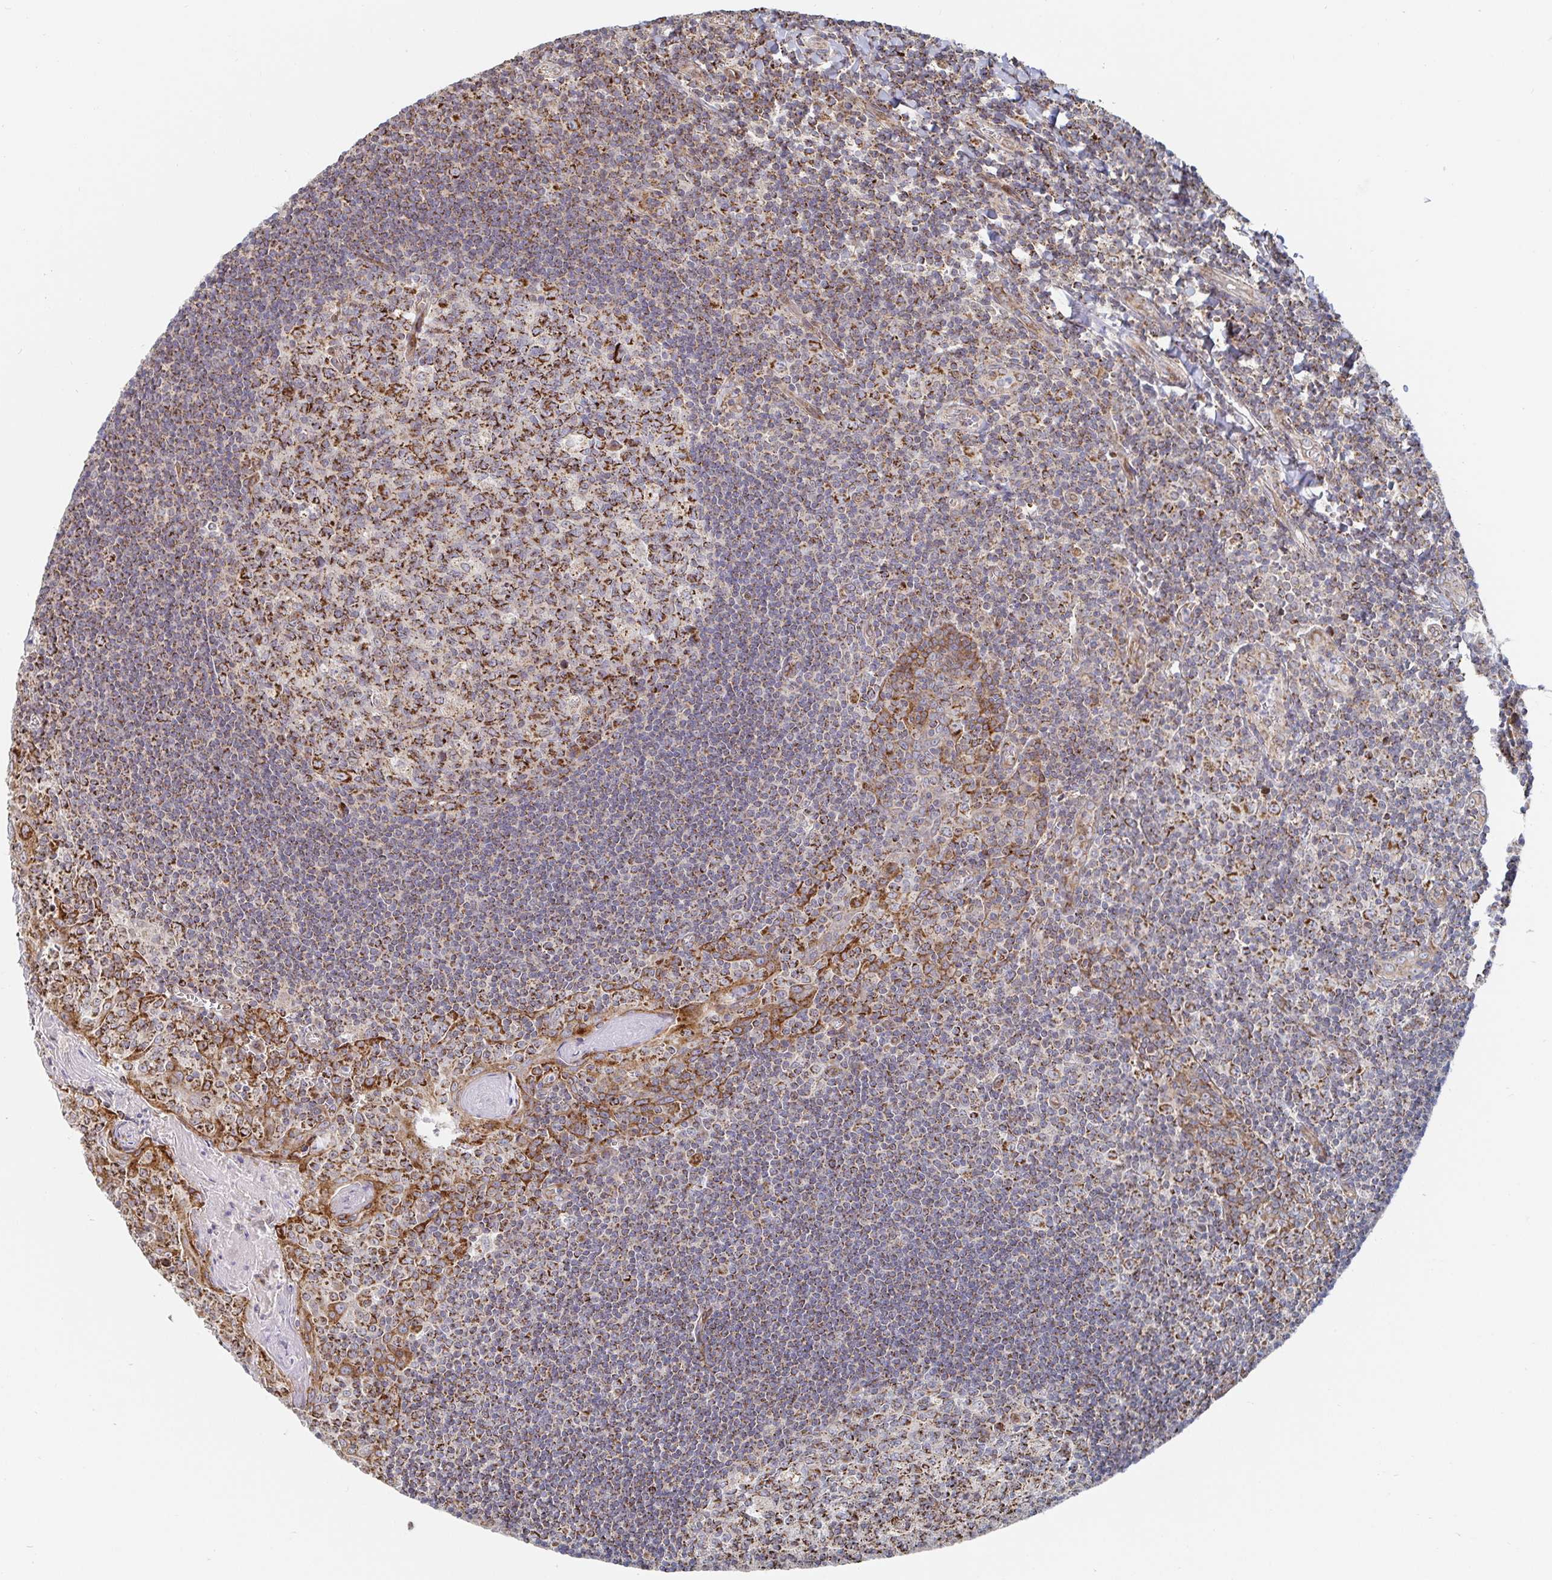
{"staining": {"intensity": "moderate", "quantity": ">75%", "location": "cytoplasmic/membranous"}, "tissue": "tonsil", "cell_type": "Germinal center cells", "image_type": "normal", "snomed": [{"axis": "morphology", "description": "Normal tissue, NOS"}, {"axis": "morphology", "description": "Inflammation, NOS"}, {"axis": "topography", "description": "Tonsil"}], "caption": "Immunohistochemistry (IHC) (DAB) staining of normal tonsil demonstrates moderate cytoplasmic/membranous protein expression in about >75% of germinal center cells.", "gene": "STARD8", "patient": {"sex": "female", "age": 31}}